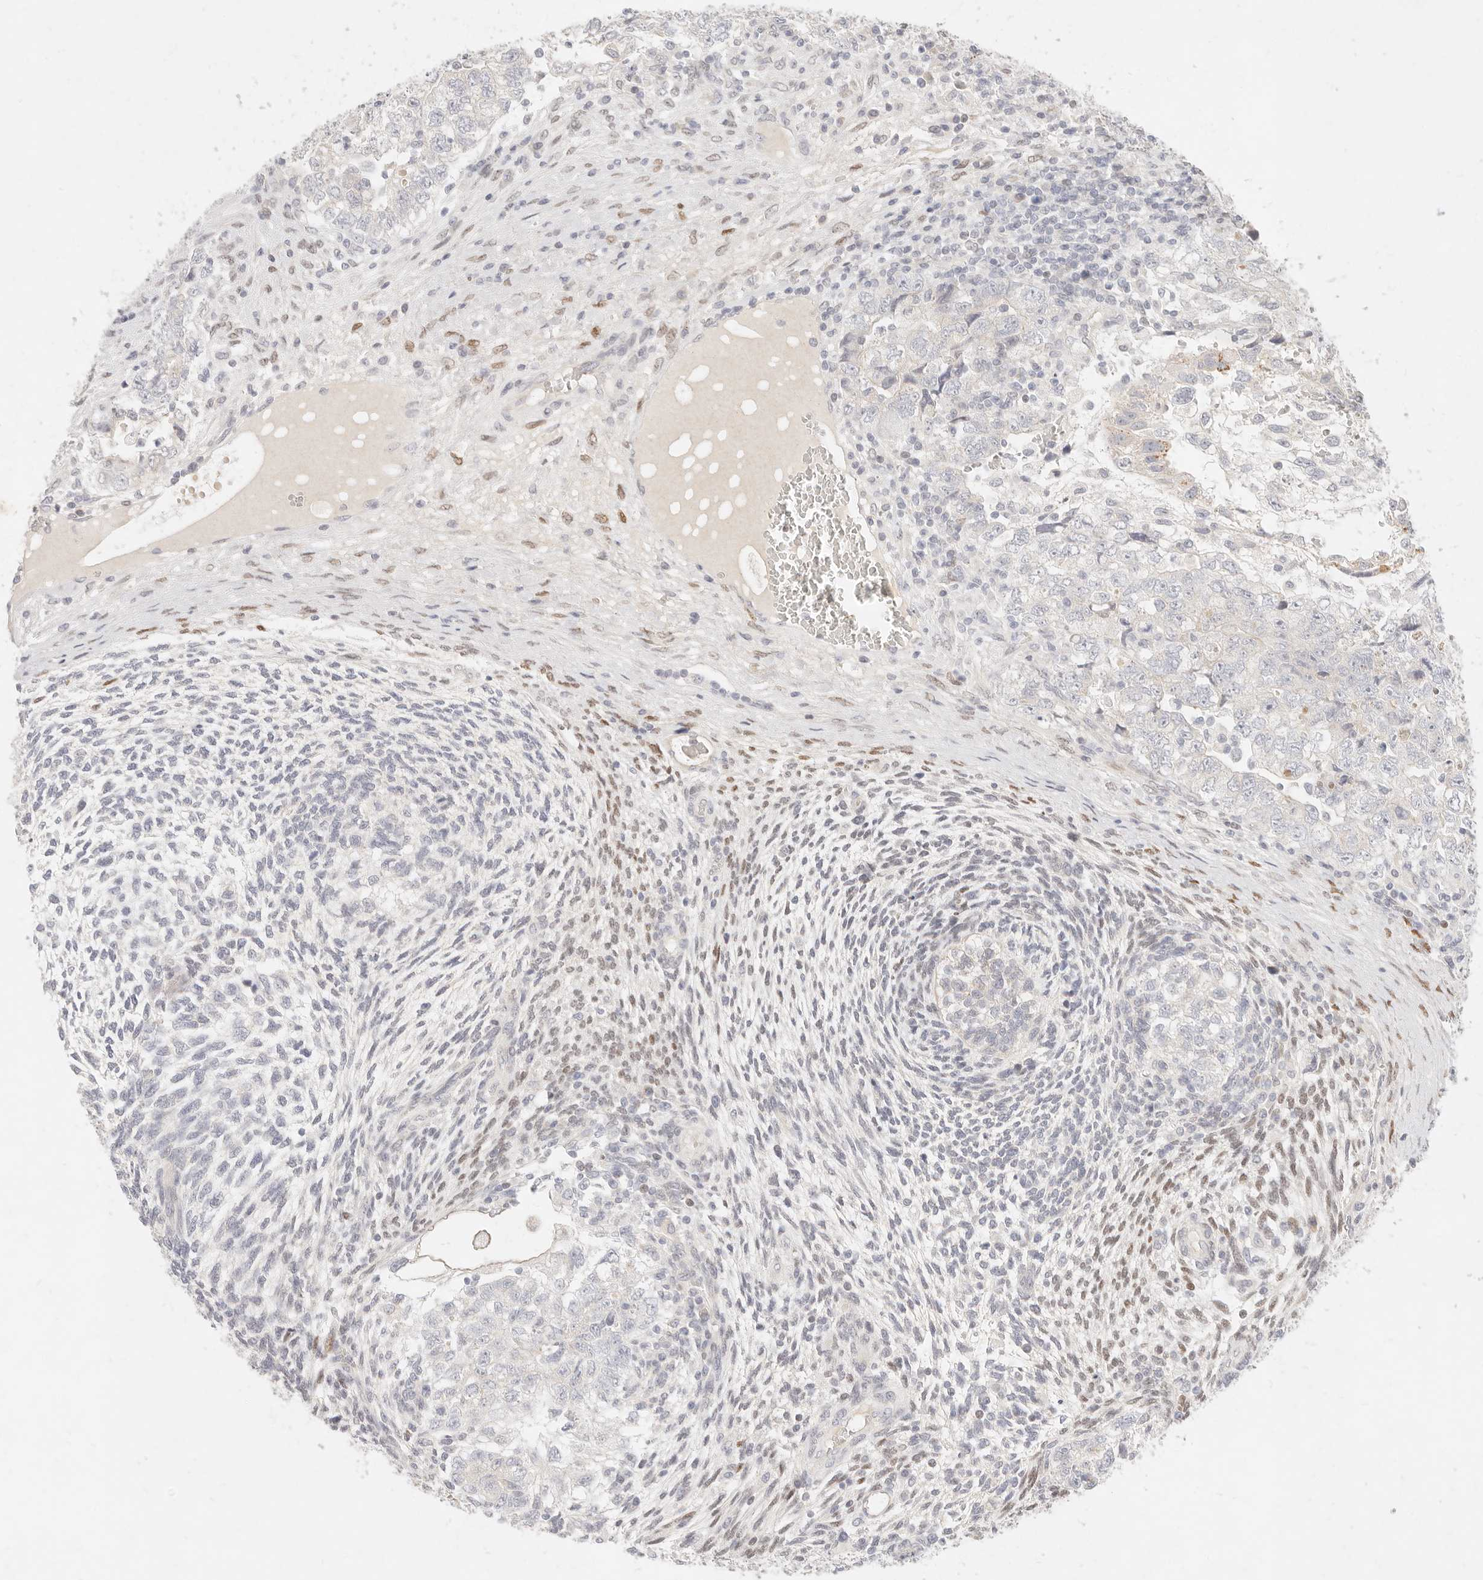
{"staining": {"intensity": "negative", "quantity": "none", "location": "none"}, "tissue": "testis cancer", "cell_type": "Tumor cells", "image_type": "cancer", "snomed": [{"axis": "morphology", "description": "Carcinoma, Embryonal, NOS"}, {"axis": "topography", "description": "Testis"}], "caption": "A photomicrograph of testis cancer stained for a protein demonstrates no brown staining in tumor cells.", "gene": "ASCL3", "patient": {"sex": "male", "age": 37}}